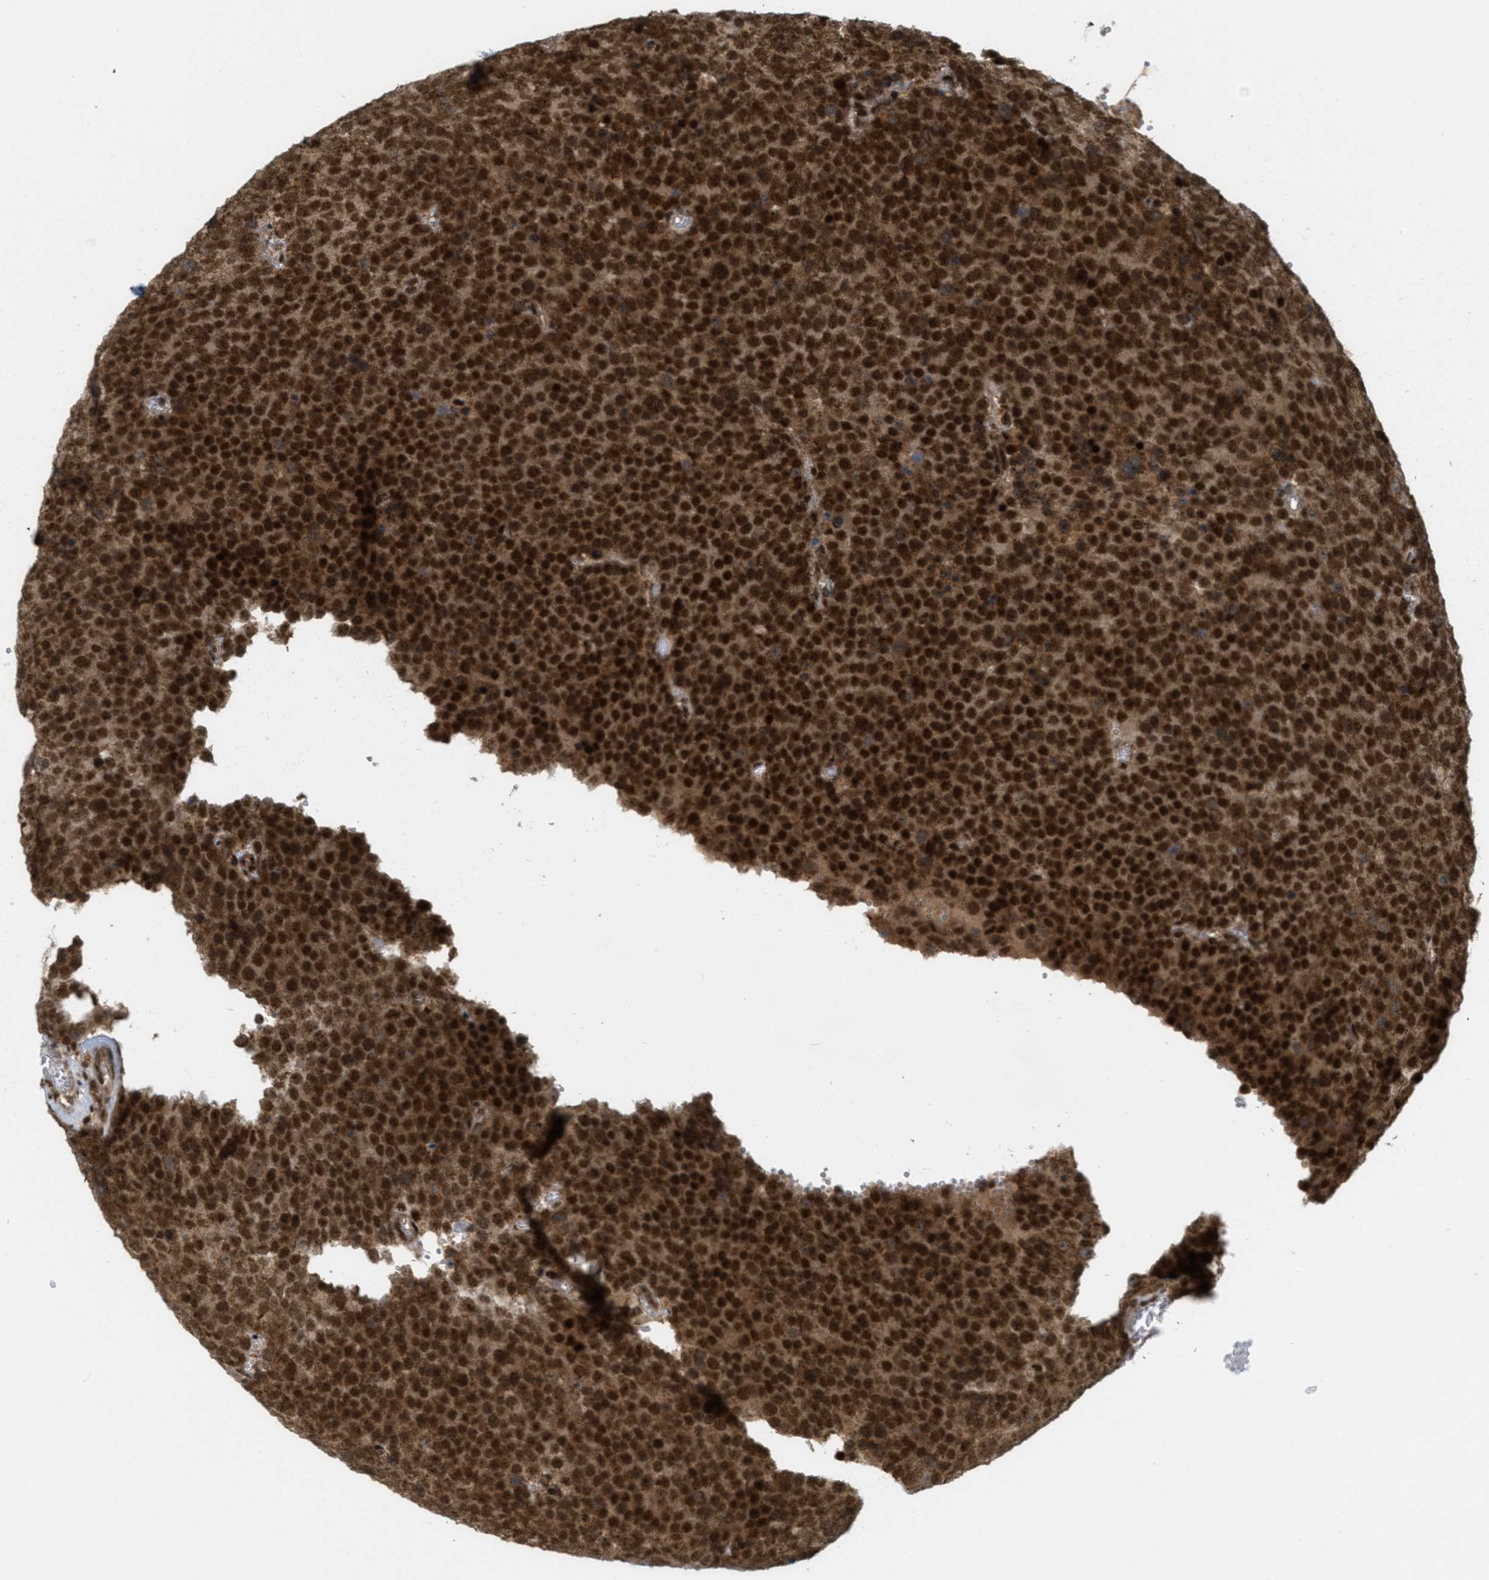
{"staining": {"intensity": "strong", "quantity": ">75%", "location": "cytoplasmic/membranous,nuclear"}, "tissue": "testis cancer", "cell_type": "Tumor cells", "image_type": "cancer", "snomed": [{"axis": "morphology", "description": "Normal tissue, NOS"}, {"axis": "morphology", "description": "Seminoma, NOS"}, {"axis": "topography", "description": "Testis"}], "caption": "Protein analysis of testis cancer tissue displays strong cytoplasmic/membranous and nuclear positivity in approximately >75% of tumor cells.", "gene": "TLK1", "patient": {"sex": "male", "age": 71}}